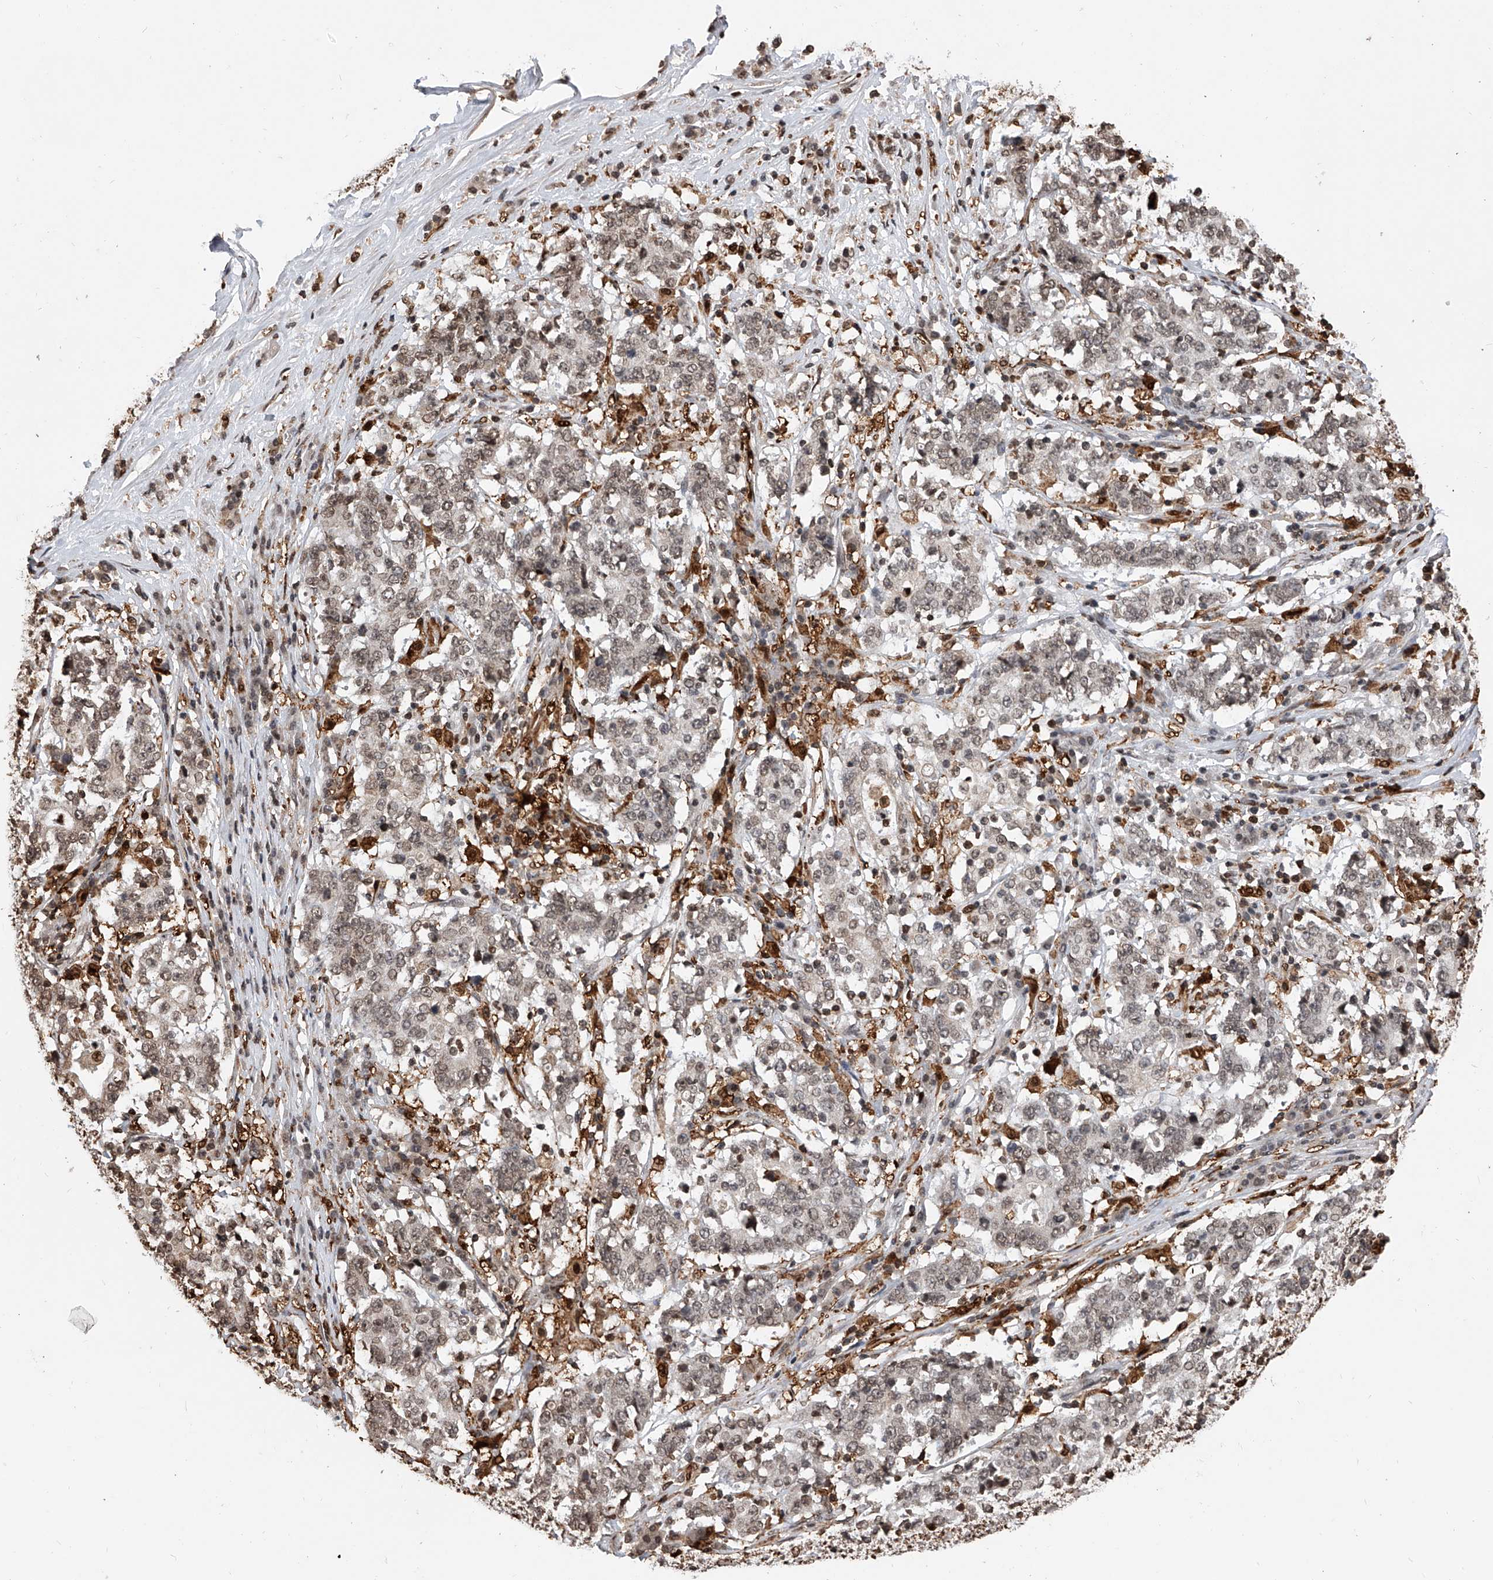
{"staining": {"intensity": "weak", "quantity": ">75%", "location": "nuclear"}, "tissue": "stomach cancer", "cell_type": "Tumor cells", "image_type": "cancer", "snomed": [{"axis": "morphology", "description": "Adenocarcinoma, NOS"}, {"axis": "topography", "description": "Stomach"}], "caption": "A low amount of weak nuclear staining is identified in about >75% of tumor cells in stomach cancer tissue.", "gene": "CFAP410", "patient": {"sex": "male", "age": 59}}